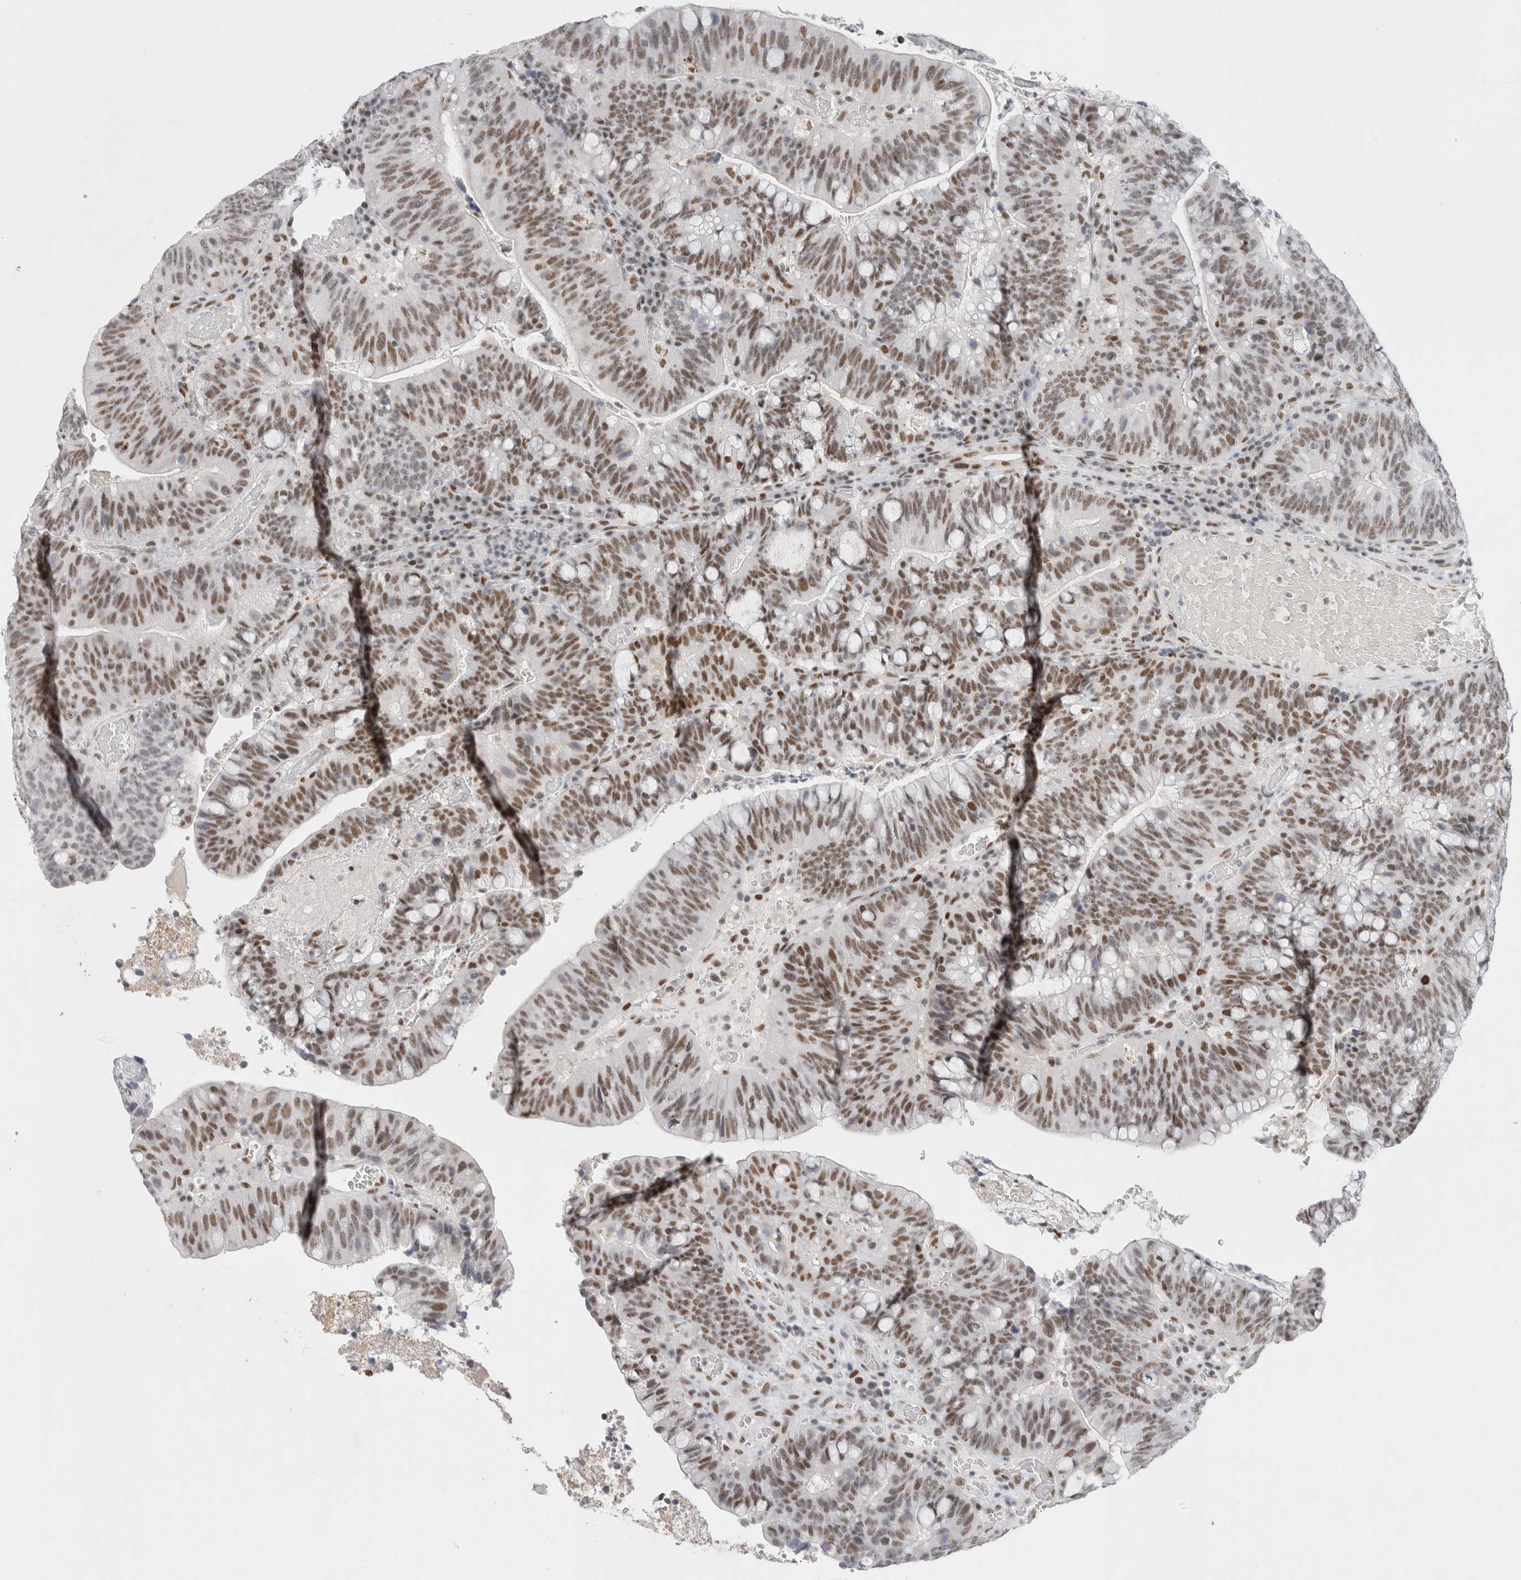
{"staining": {"intensity": "moderate", "quantity": ">75%", "location": "nuclear"}, "tissue": "colorectal cancer", "cell_type": "Tumor cells", "image_type": "cancer", "snomed": [{"axis": "morphology", "description": "Adenocarcinoma, NOS"}, {"axis": "topography", "description": "Colon"}], "caption": "Protein expression analysis of human colorectal cancer (adenocarcinoma) reveals moderate nuclear positivity in about >75% of tumor cells.", "gene": "COPS7A", "patient": {"sex": "female", "age": 66}}